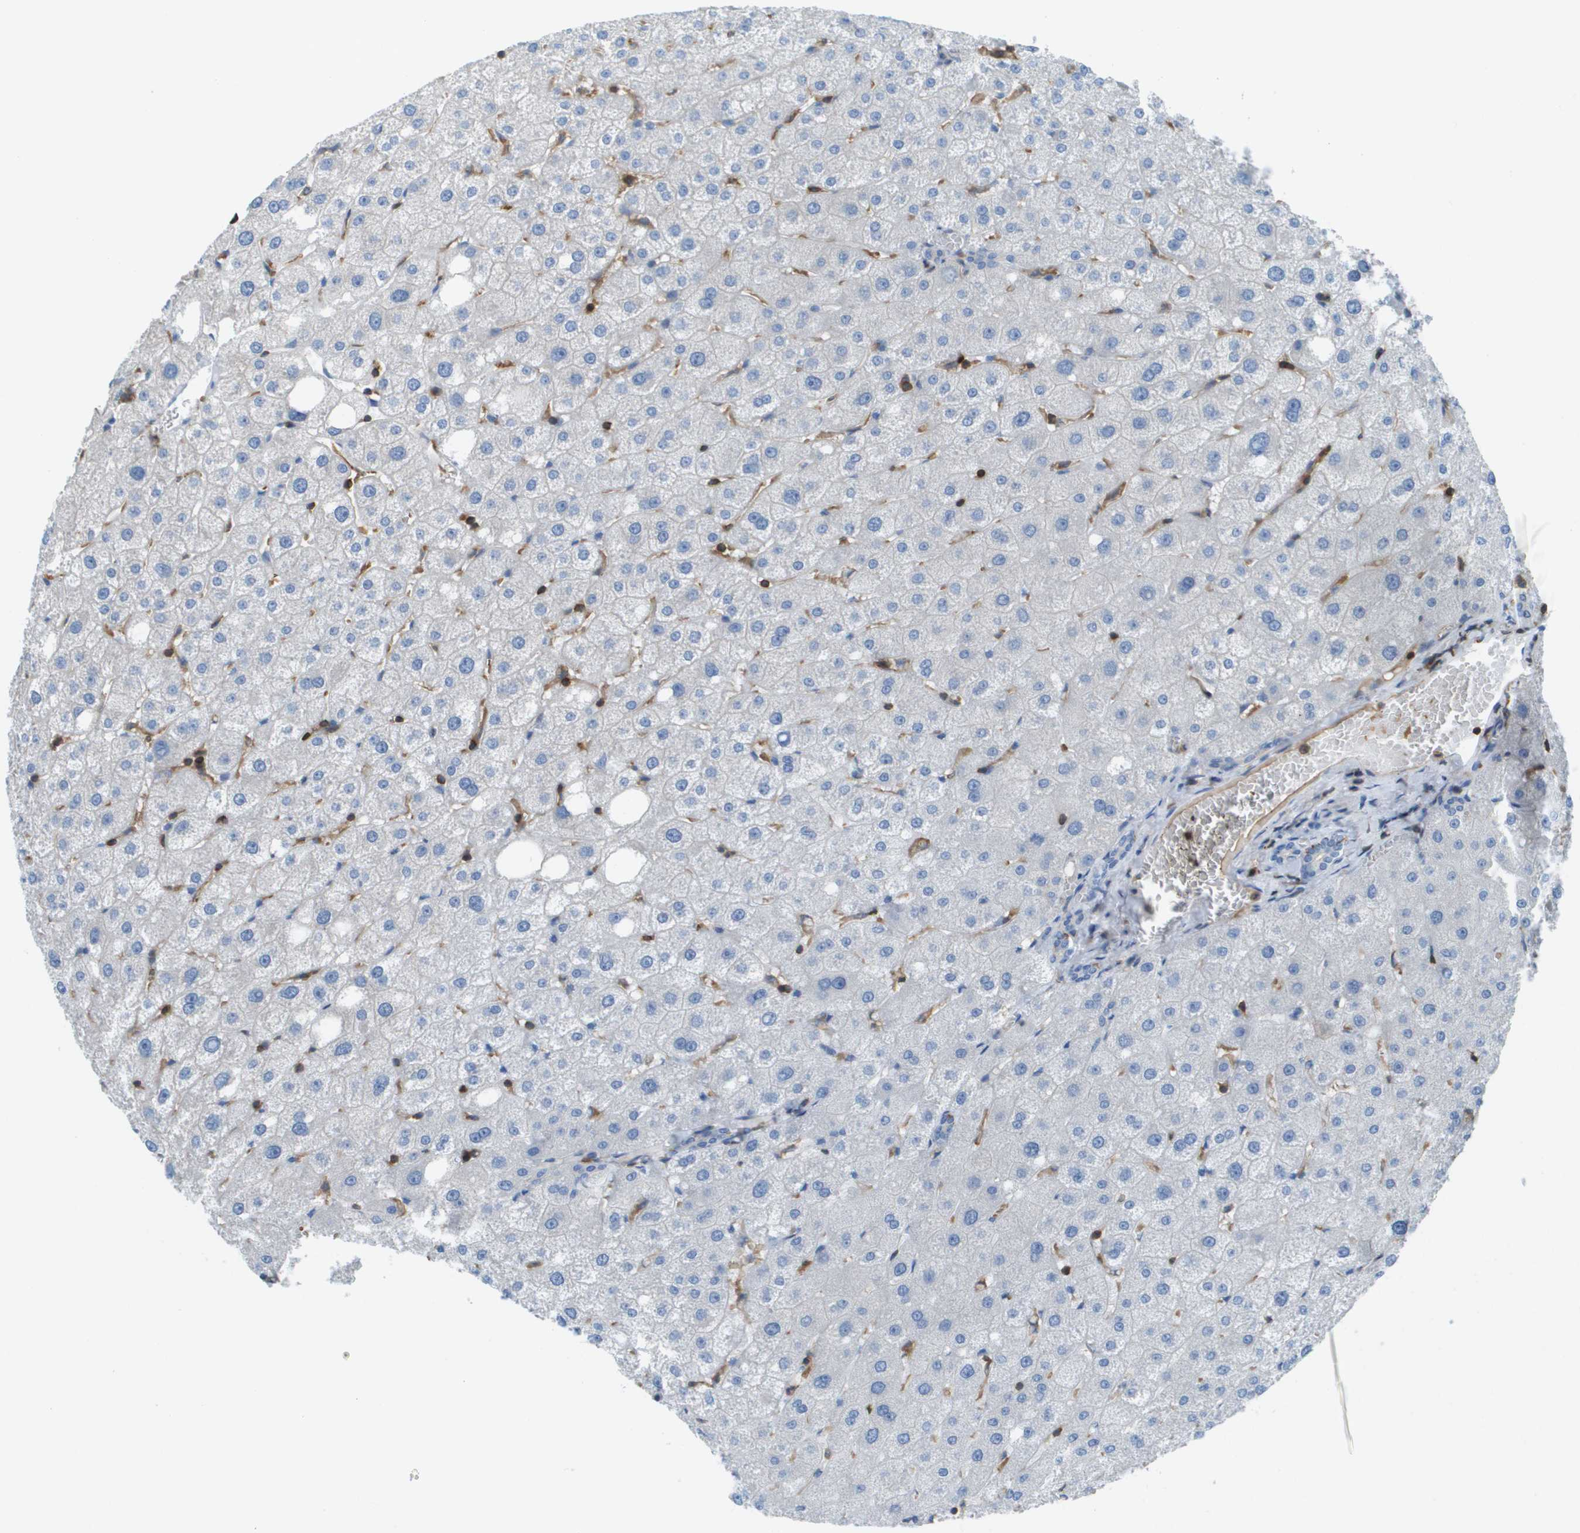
{"staining": {"intensity": "negative", "quantity": "none", "location": "none"}, "tissue": "liver", "cell_type": "Cholangiocytes", "image_type": "normal", "snomed": [{"axis": "morphology", "description": "Normal tissue, NOS"}, {"axis": "topography", "description": "Liver"}], "caption": "Photomicrograph shows no significant protein expression in cholangiocytes of unremarkable liver.", "gene": "APBB1IP", "patient": {"sex": "male", "age": 73}}